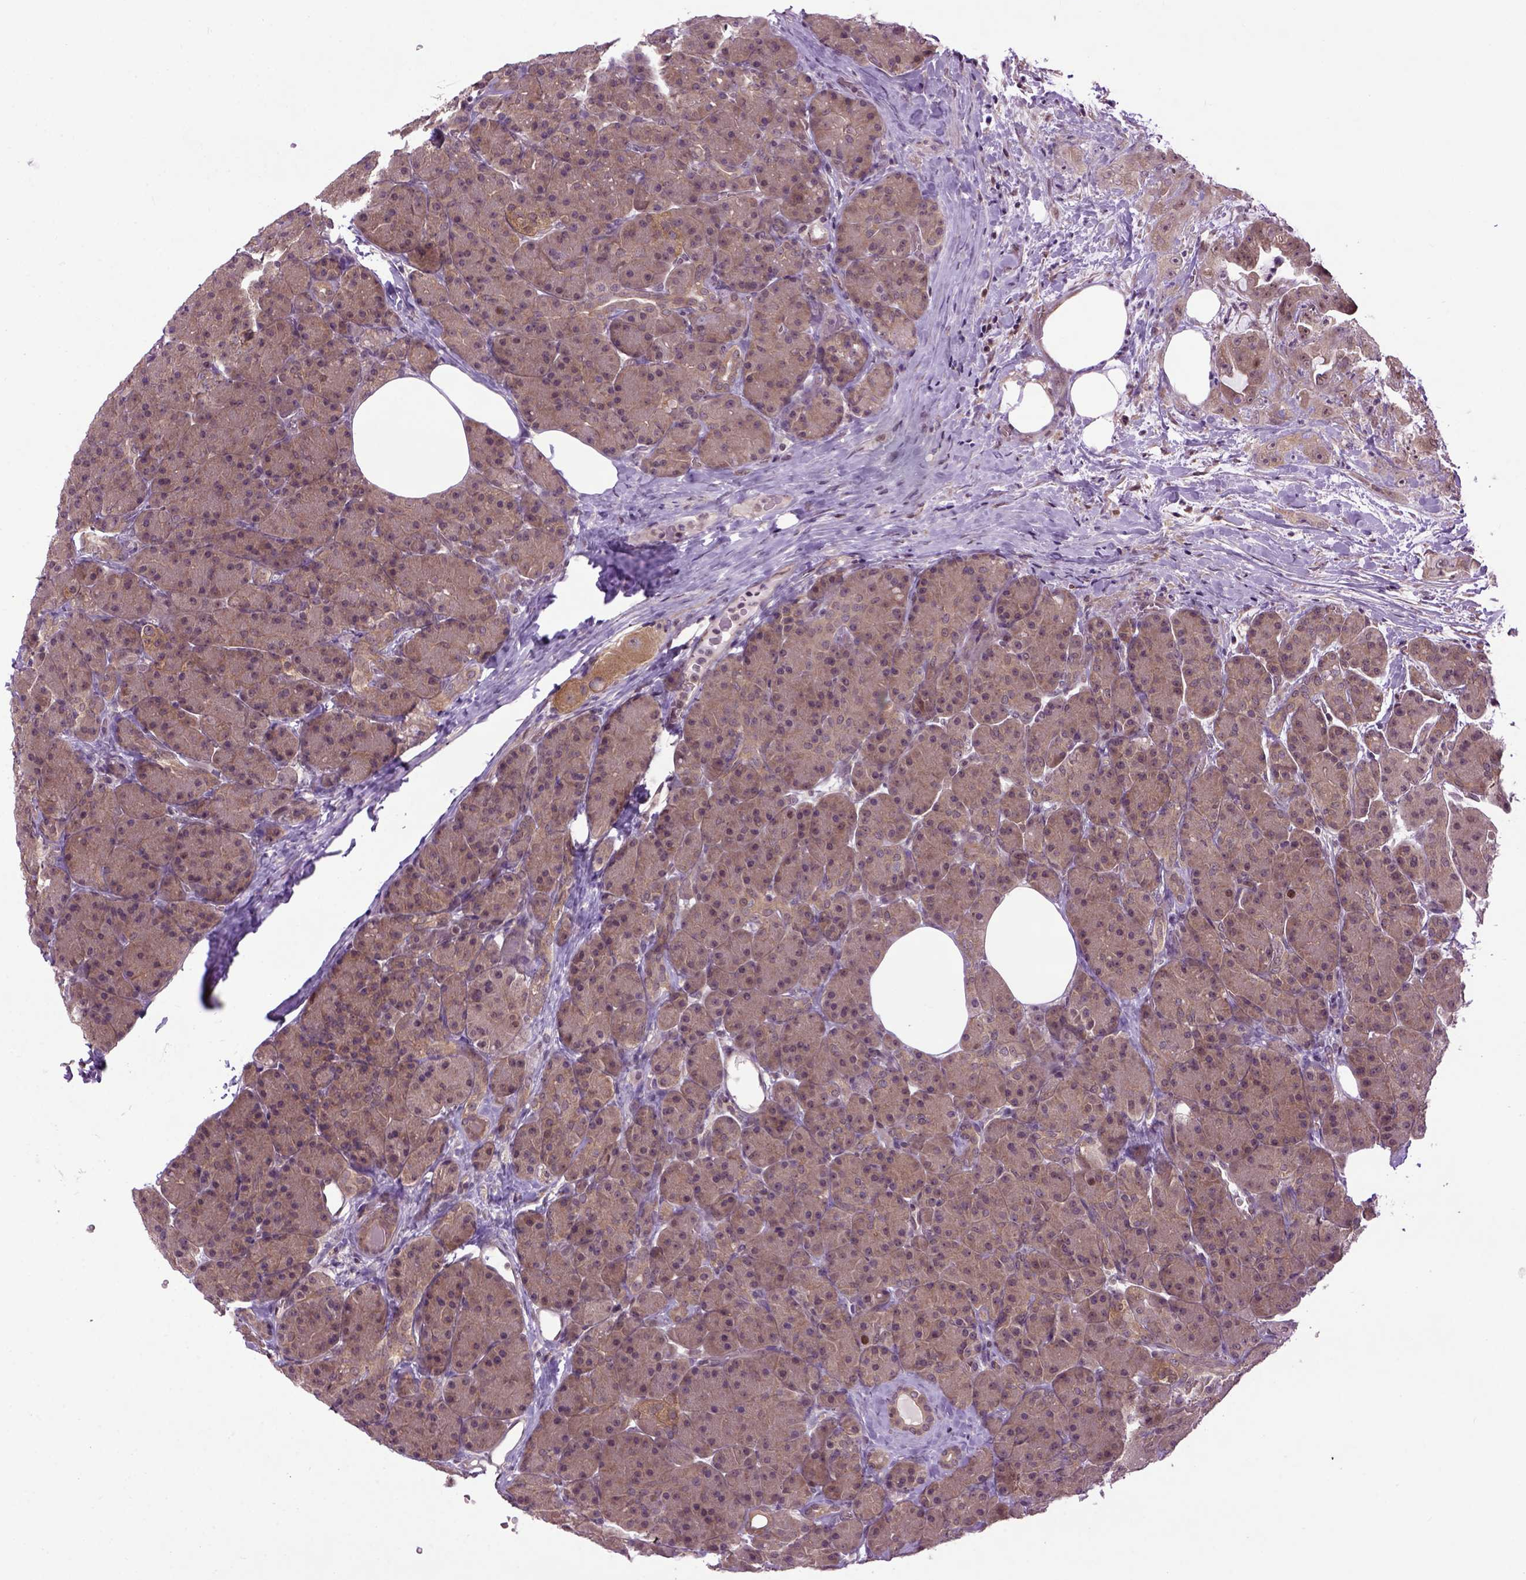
{"staining": {"intensity": "moderate", "quantity": ">75%", "location": "cytoplasmic/membranous"}, "tissue": "pancreas", "cell_type": "Exocrine glandular cells", "image_type": "normal", "snomed": [{"axis": "morphology", "description": "Normal tissue, NOS"}, {"axis": "topography", "description": "Pancreas"}], "caption": "Protein staining reveals moderate cytoplasmic/membranous expression in about >75% of exocrine glandular cells in normal pancreas. The staining was performed using DAB to visualize the protein expression in brown, while the nuclei were stained in blue with hematoxylin (Magnification: 20x).", "gene": "WDR48", "patient": {"sex": "male", "age": 57}}